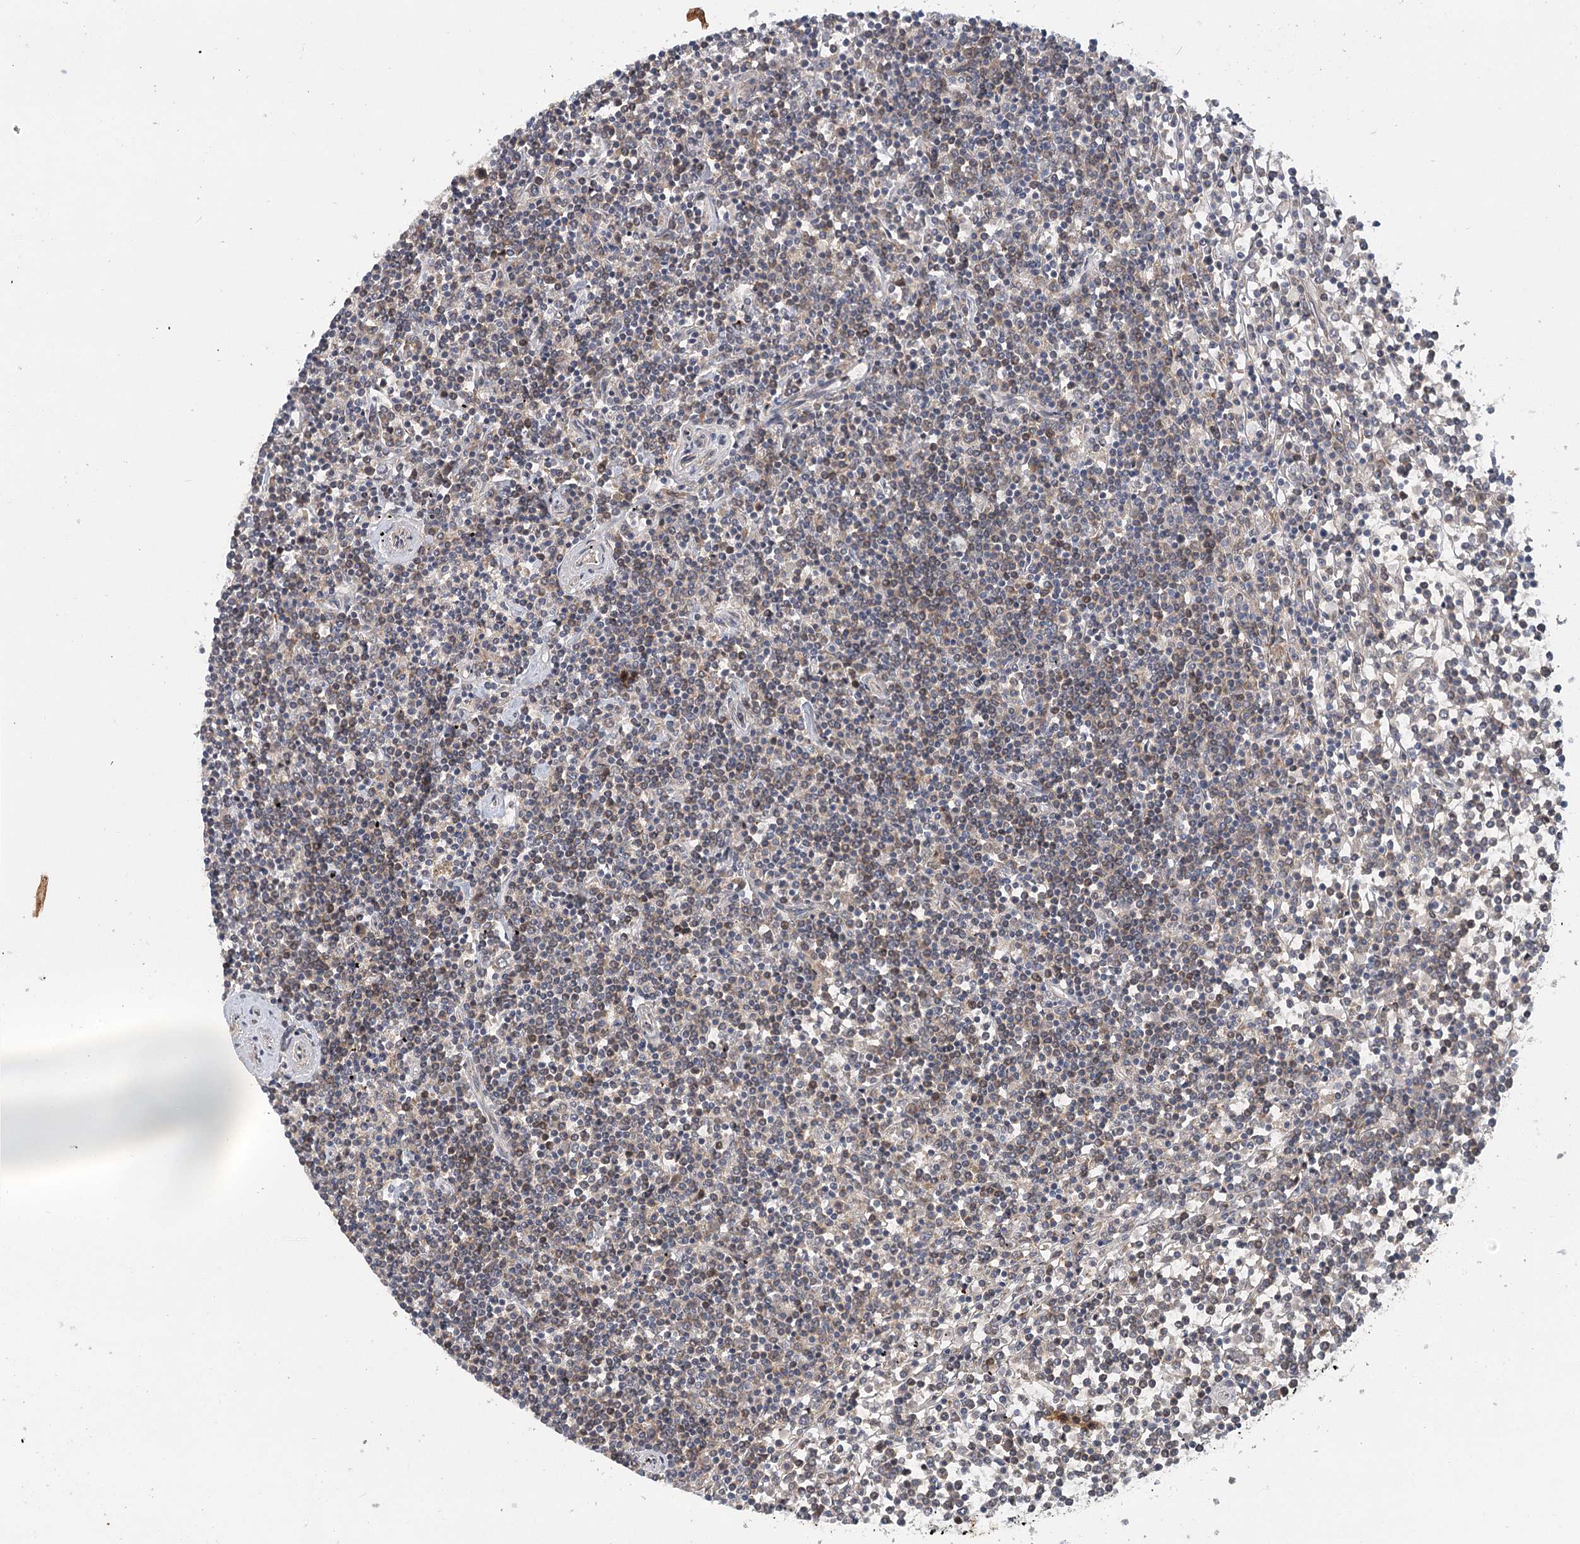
{"staining": {"intensity": "weak", "quantity": "25%-75%", "location": "cytoplasmic/membranous"}, "tissue": "lymphoma", "cell_type": "Tumor cells", "image_type": "cancer", "snomed": [{"axis": "morphology", "description": "Malignant lymphoma, non-Hodgkin's type, Low grade"}, {"axis": "topography", "description": "Spleen"}], "caption": "A brown stain labels weak cytoplasmic/membranous positivity of a protein in malignant lymphoma, non-Hodgkin's type (low-grade) tumor cells.", "gene": "PYROXD2", "patient": {"sex": "female", "age": 19}}